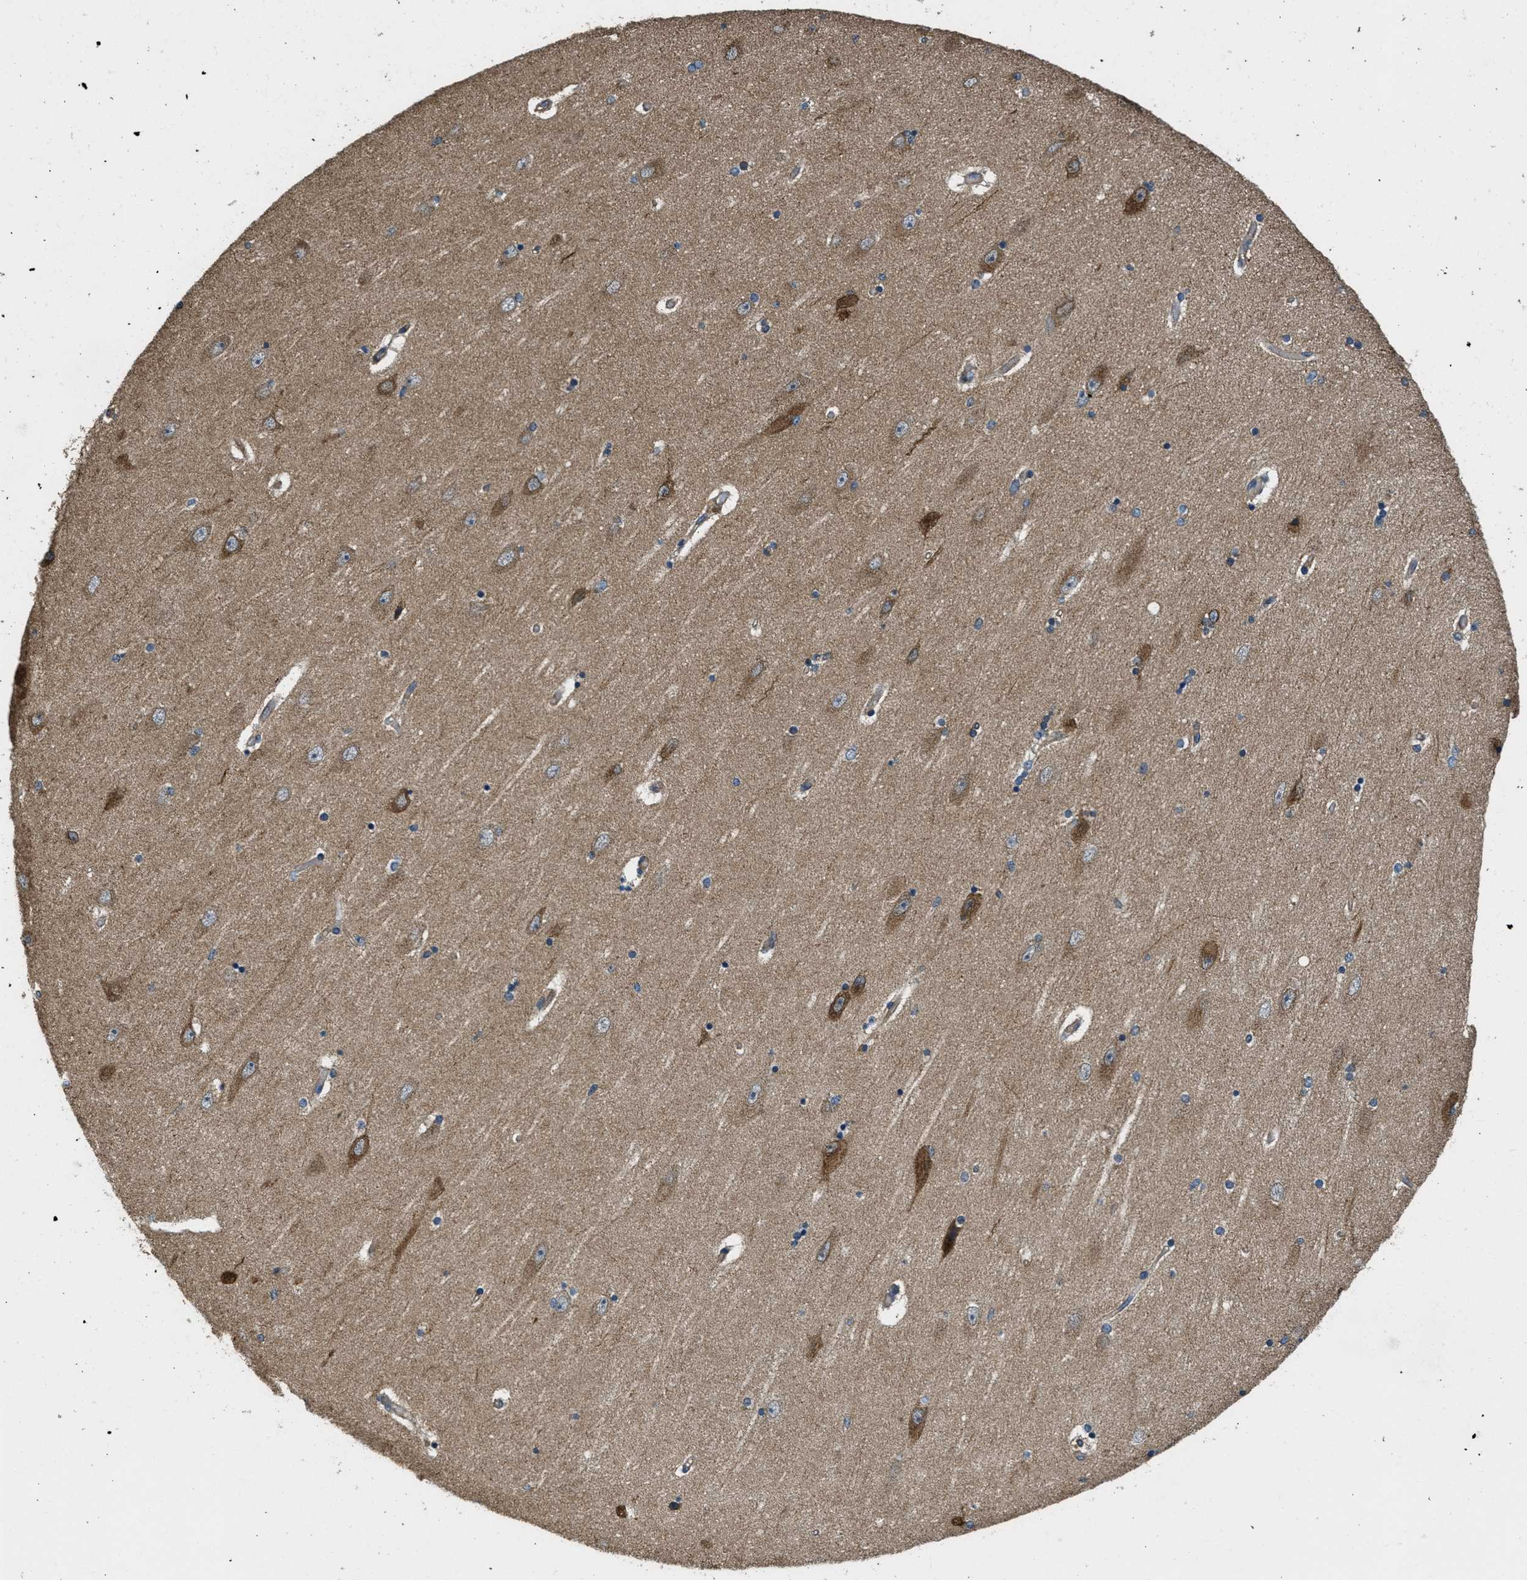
{"staining": {"intensity": "weak", "quantity": "<25%", "location": "cytoplasmic/membranous"}, "tissue": "hippocampus", "cell_type": "Glial cells", "image_type": "normal", "snomed": [{"axis": "morphology", "description": "Normal tissue, NOS"}, {"axis": "topography", "description": "Hippocampus"}], "caption": "Glial cells show no significant positivity in unremarkable hippocampus. (IHC, brightfield microscopy, high magnification).", "gene": "TOMM70", "patient": {"sex": "female", "age": 54}}